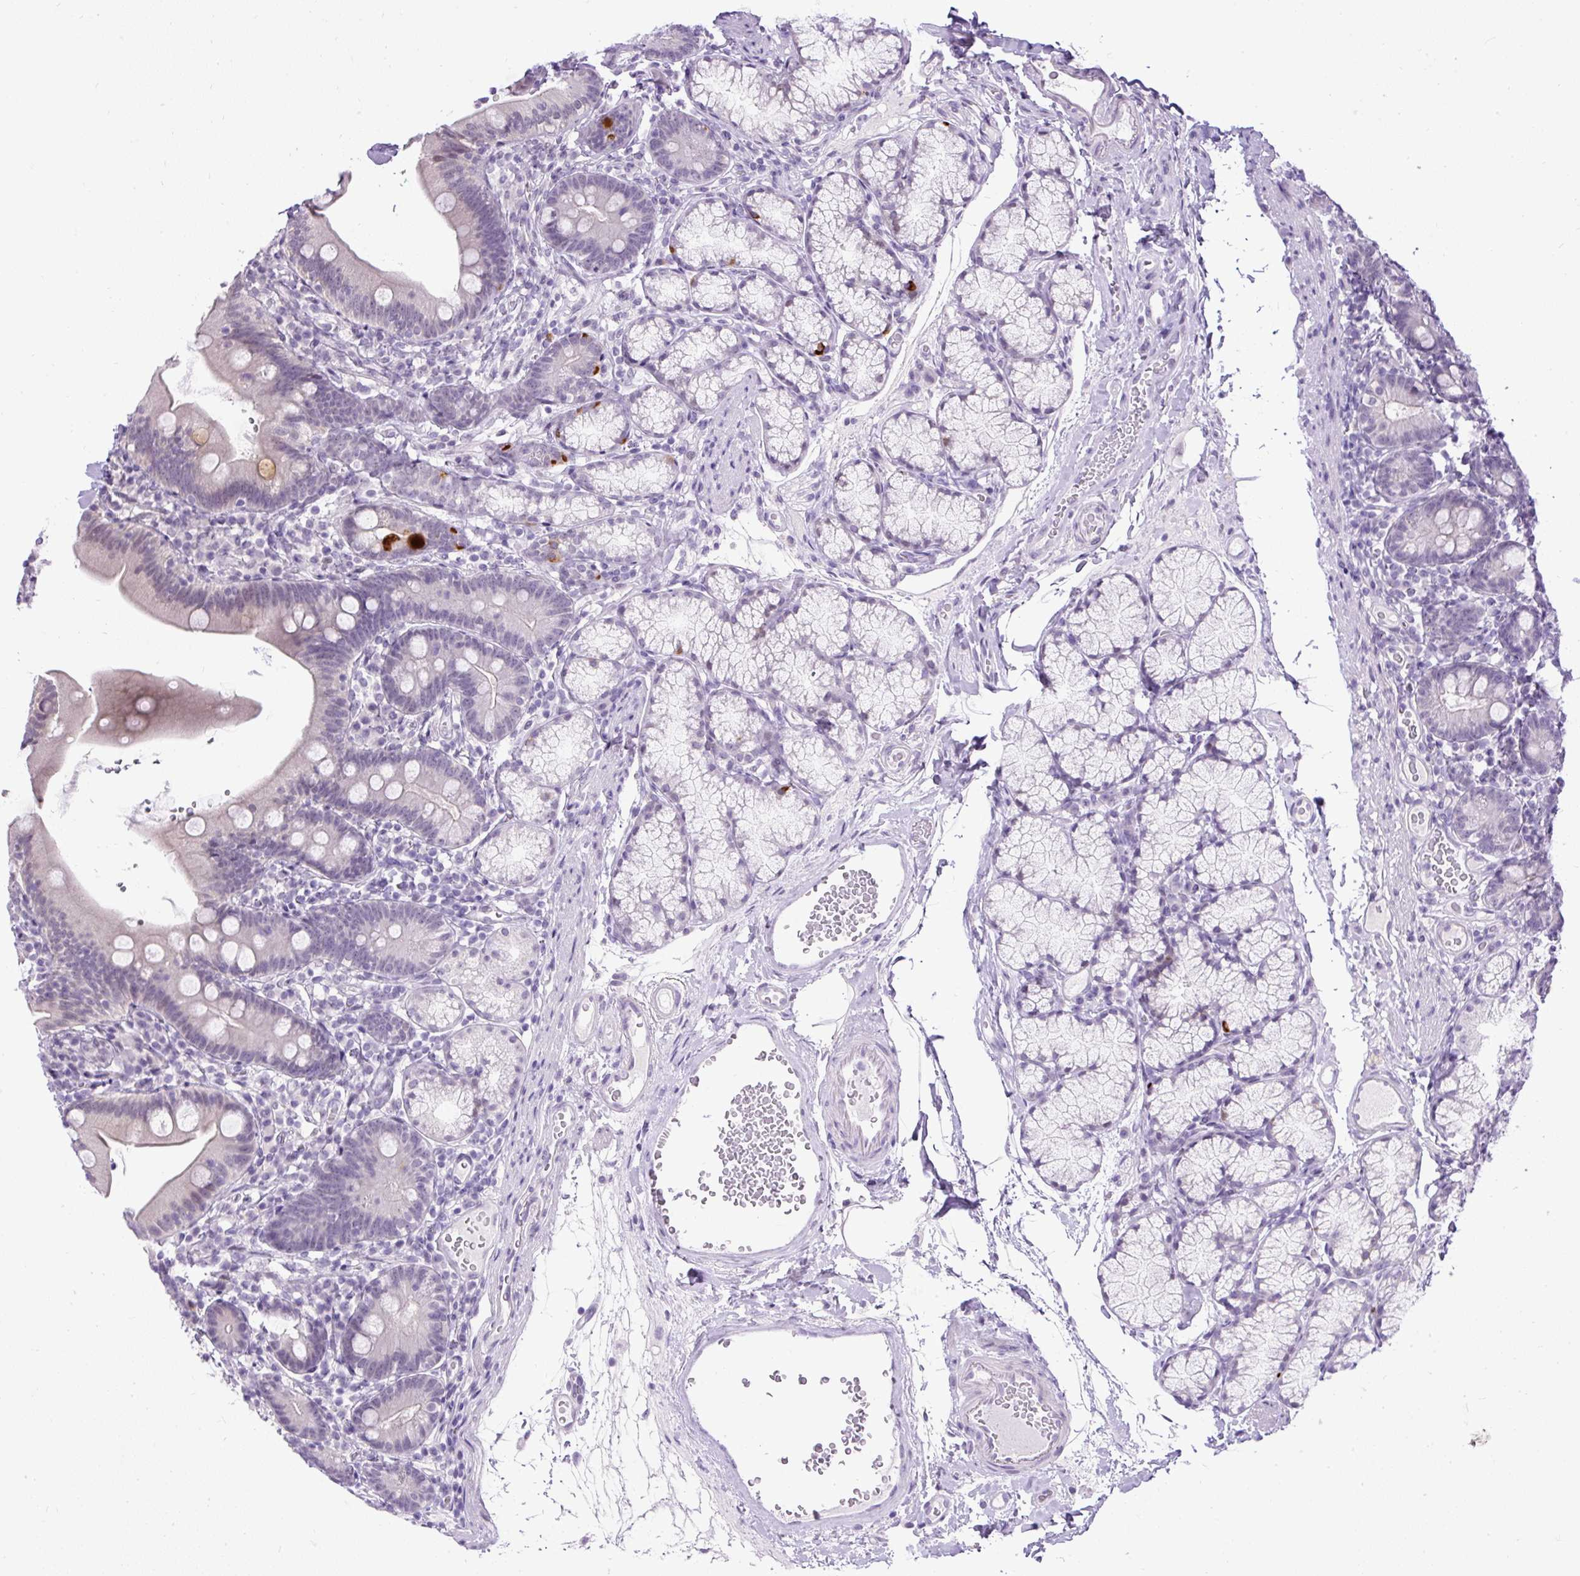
{"staining": {"intensity": "negative", "quantity": "none", "location": "none"}, "tissue": "duodenum", "cell_type": "Glandular cells", "image_type": "normal", "snomed": [{"axis": "morphology", "description": "Normal tissue, NOS"}, {"axis": "topography", "description": "Duodenum"}], "caption": "DAB immunohistochemical staining of benign duodenum shows no significant expression in glandular cells. (DAB (3,3'-diaminobenzidine) IHC with hematoxylin counter stain).", "gene": "WNT10B", "patient": {"sex": "female", "age": 67}}